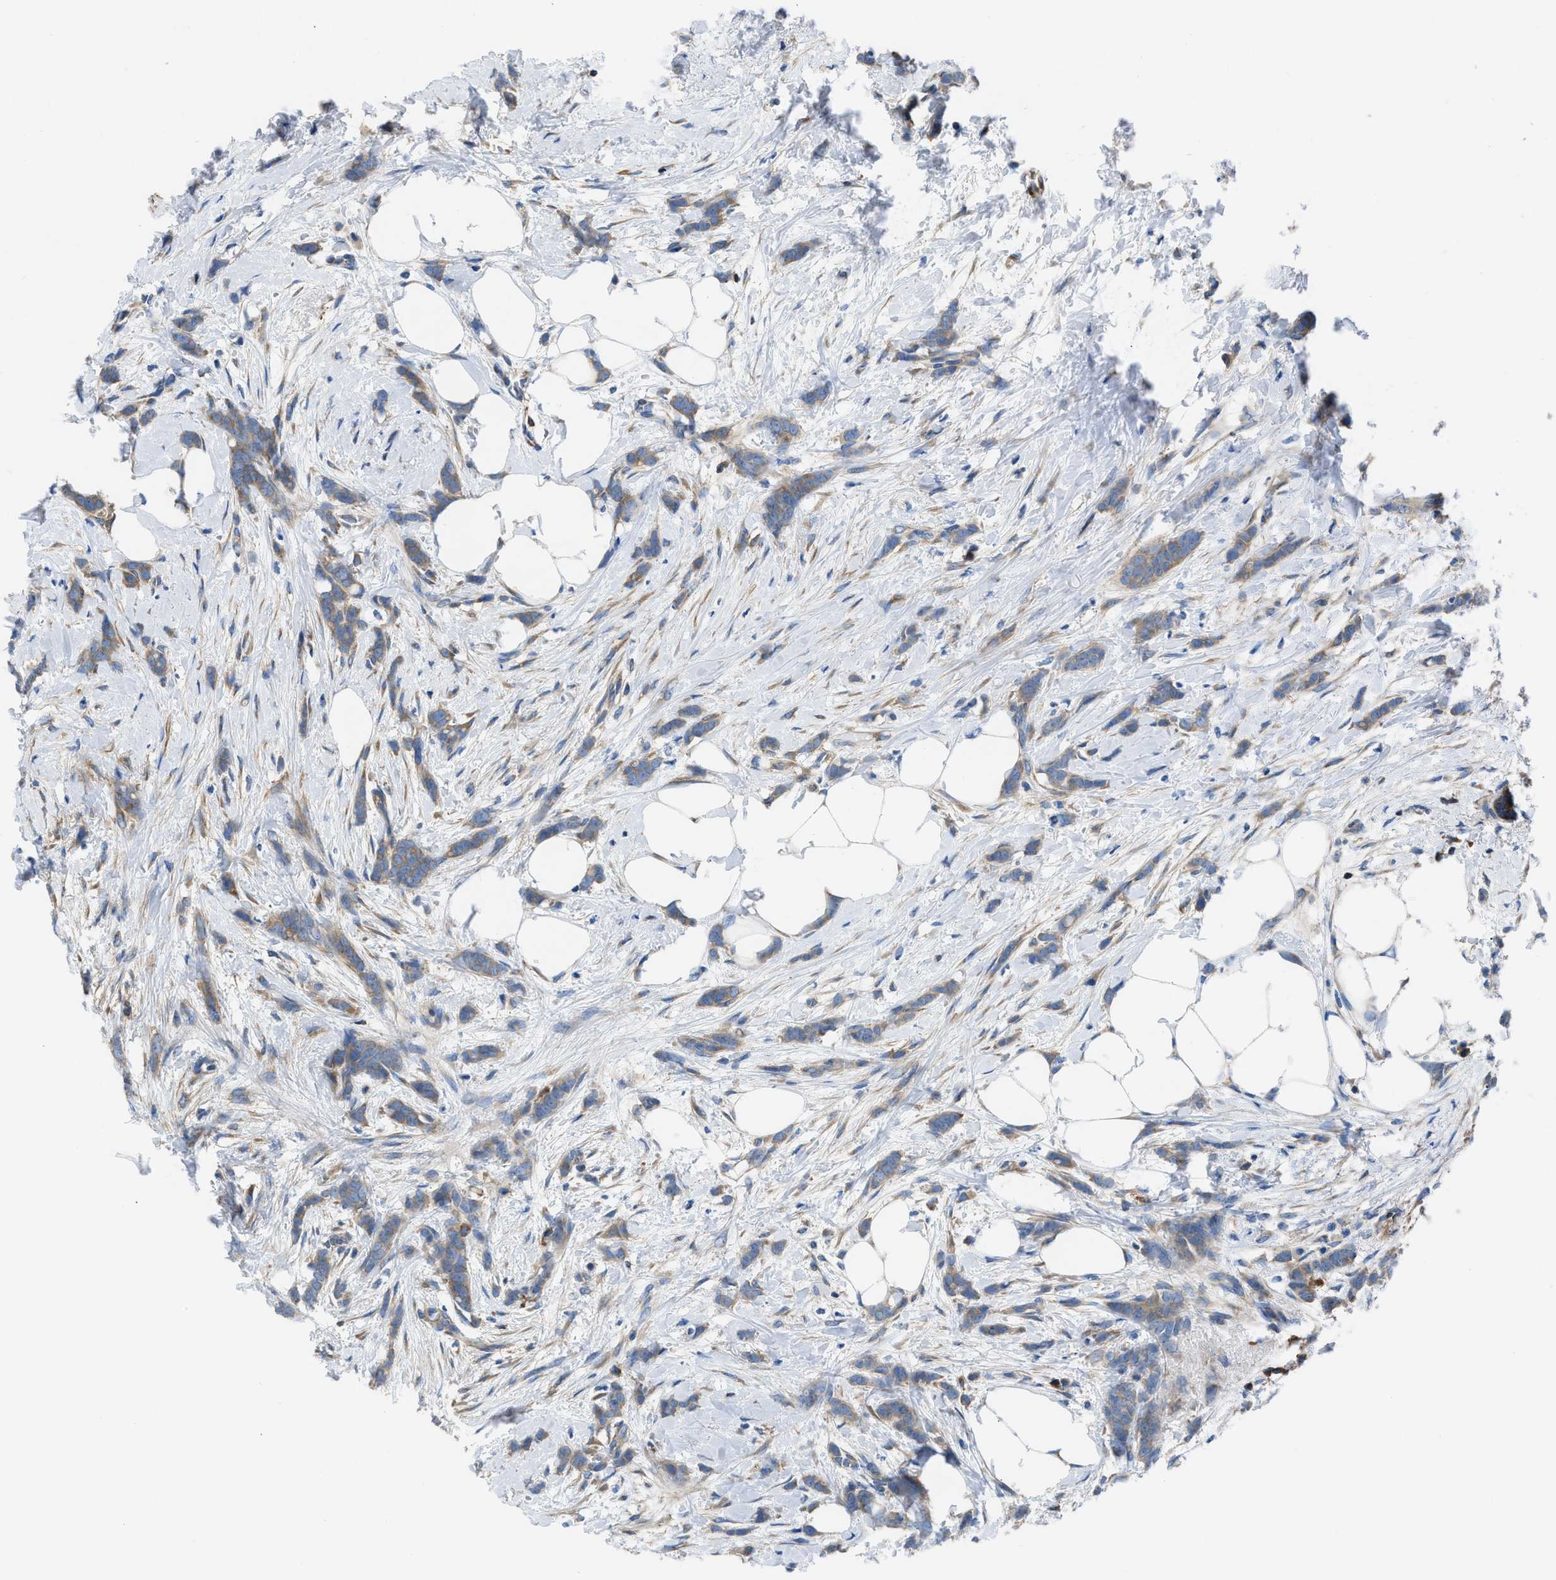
{"staining": {"intensity": "moderate", "quantity": ">75%", "location": "cytoplasmic/membranous"}, "tissue": "breast cancer", "cell_type": "Tumor cells", "image_type": "cancer", "snomed": [{"axis": "morphology", "description": "Lobular carcinoma, in situ"}, {"axis": "morphology", "description": "Lobular carcinoma"}, {"axis": "topography", "description": "Breast"}], "caption": "Immunohistochemistry staining of breast cancer, which reveals medium levels of moderate cytoplasmic/membranous expression in approximately >75% of tumor cells indicating moderate cytoplasmic/membranous protein staining. The staining was performed using DAB (brown) for protein detection and nuclei were counterstained in hematoxylin (blue).", "gene": "CHKB", "patient": {"sex": "female", "age": 41}}